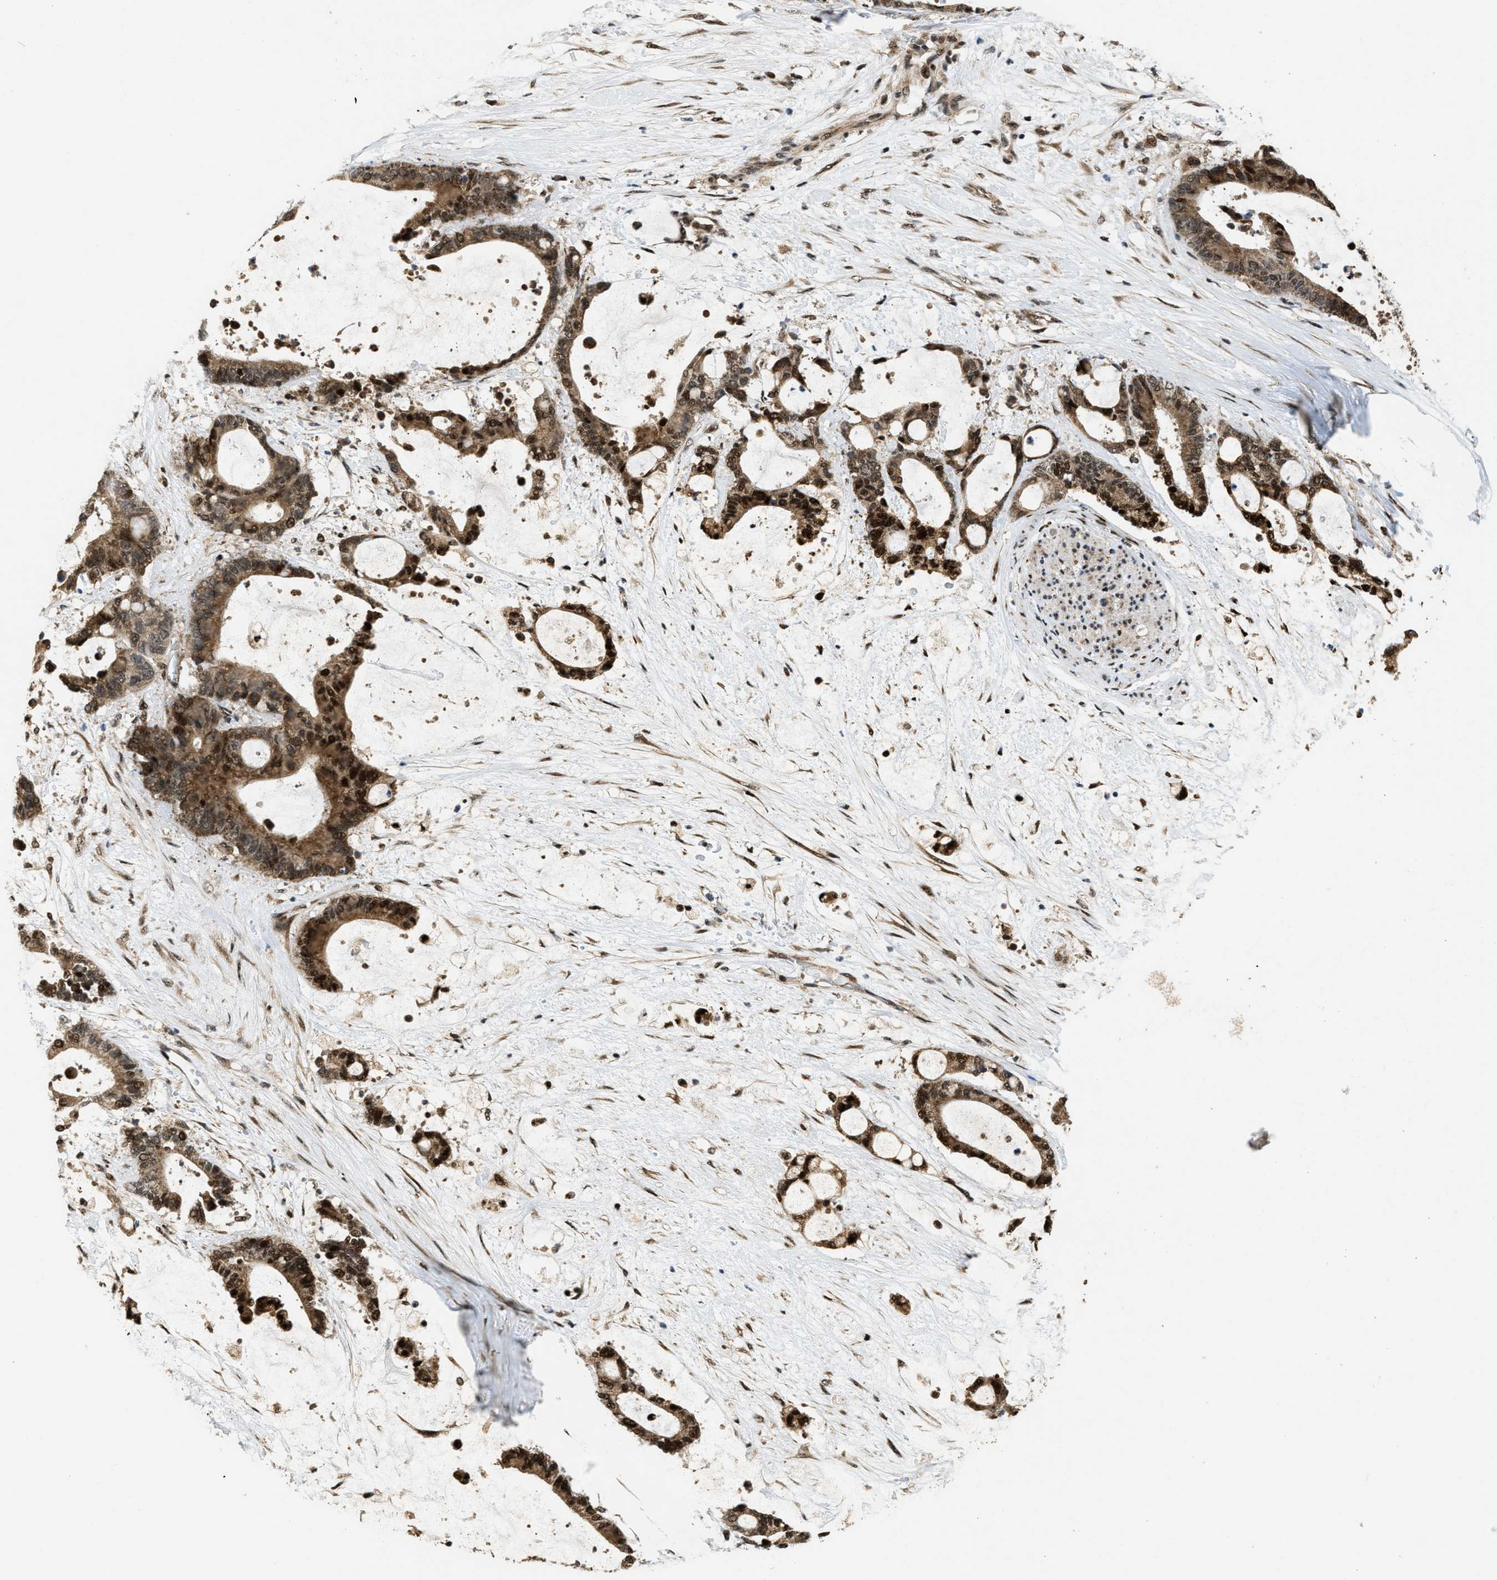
{"staining": {"intensity": "moderate", "quantity": ">75%", "location": "cytoplasmic/membranous,nuclear"}, "tissue": "liver cancer", "cell_type": "Tumor cells", "image_type": "cancer", "snomed": [{"axis": "morphology", "description": "Normal tissue, NOS"}, {"axis": "morphology", "description": "Cholangiocarcinoma"}, {"axis": "topography", "description": "Liver"}, {"axis": "topography", "description": "Peripheral nerve tissue"}], "caption": "Protein positivity by immunohistochemistry (IHC) shows moderate cytoplasmic/membranous and nuclear positivity in approximately >75% of tumor cells in liver cancer. (Stains: DAB (3,3'-diaminobenzidine) in brown, nuclei in blue, Microscopy: brightfield microscopy at high magnification).", "gene": "ZNF250", "patient": {"sex": "female", "age": 73}}